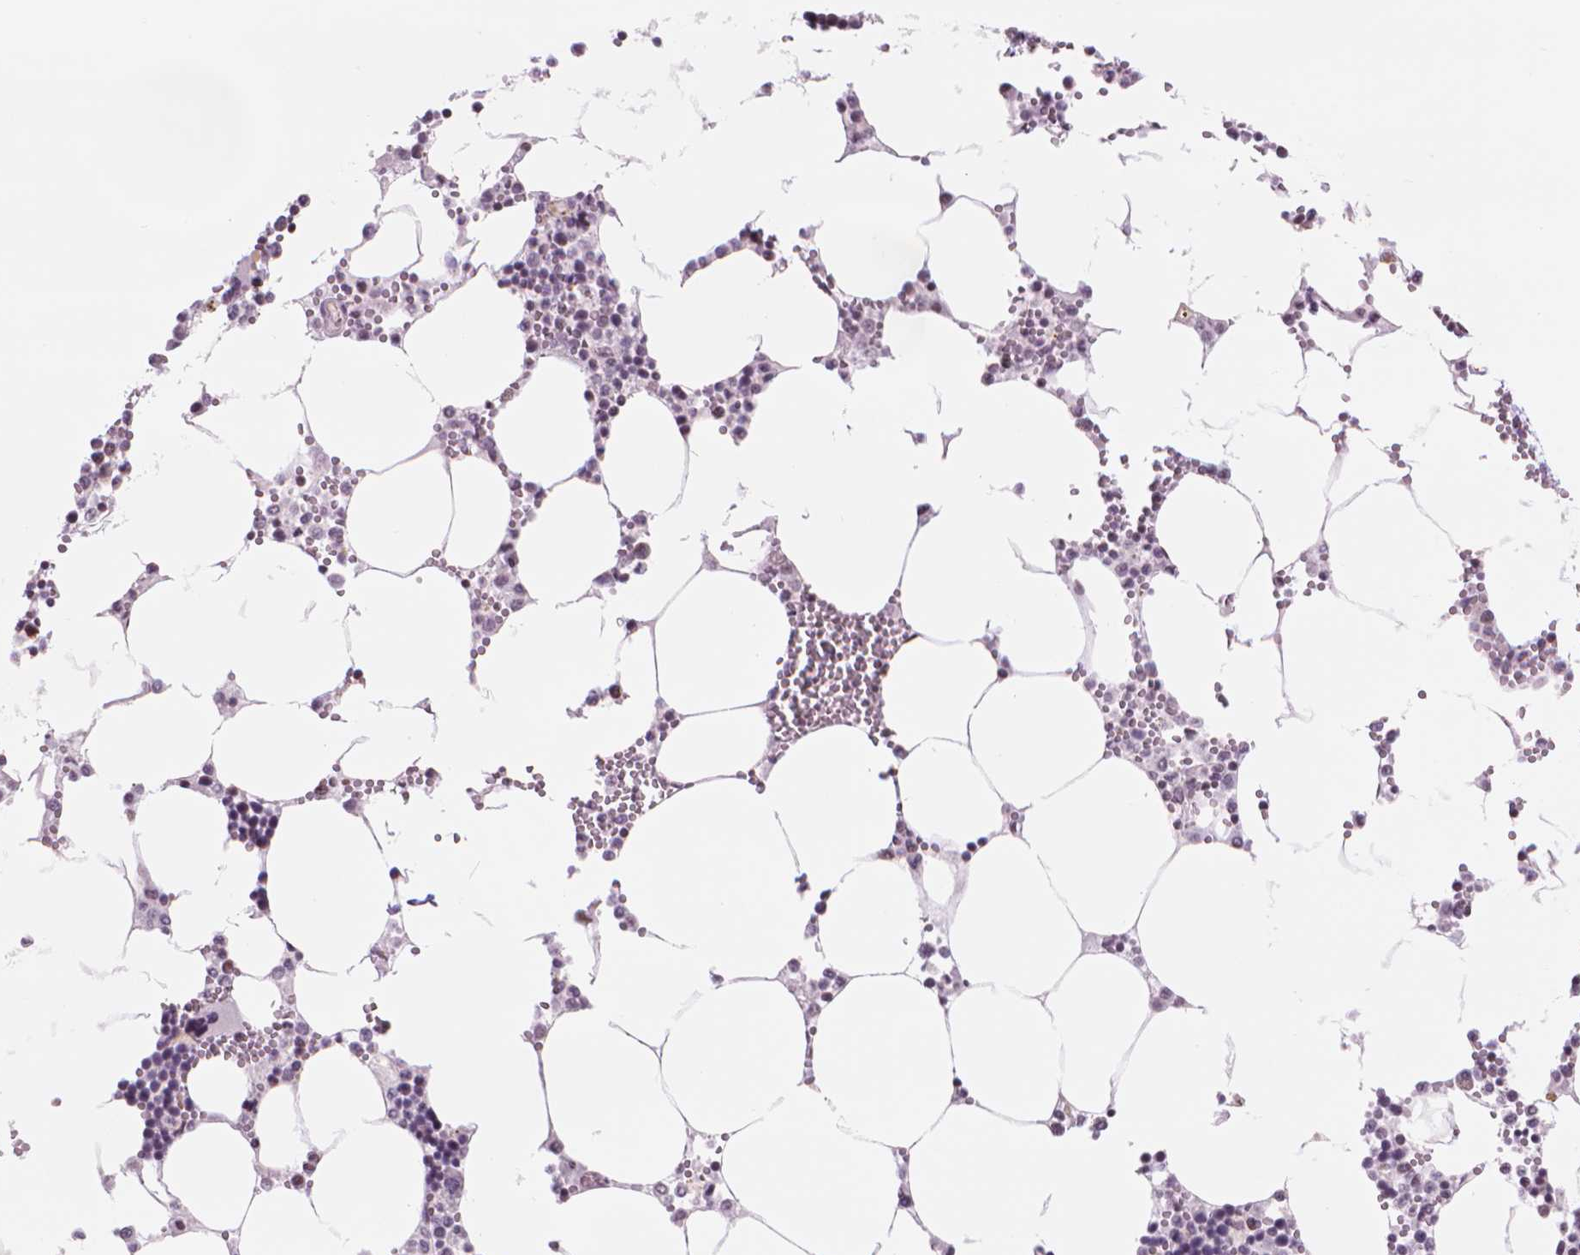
{"staining": {"intensity": "moderate", "quantity": "<25%", "location": "nuclear"}, "tissue": "bone marrow", "cell_type": "Hematopoietic cells", "image_type": "normal", "snomed": [{"axis": "morphology", "description": "Normal tissue, NOS"}, {"axis": "topography", "description": "Bone marrow"}], "caption": "Moderate nuclear protein positivity is appreciated in about <25% of hematopoietic cells in bone marrow. The staining was performed using DAB, with brown indicating positive protein expression. Nuclei are stained blue with hematoxylin.", "gene": "POLR3D", "patient": {"sex": "male", "age": 54}}